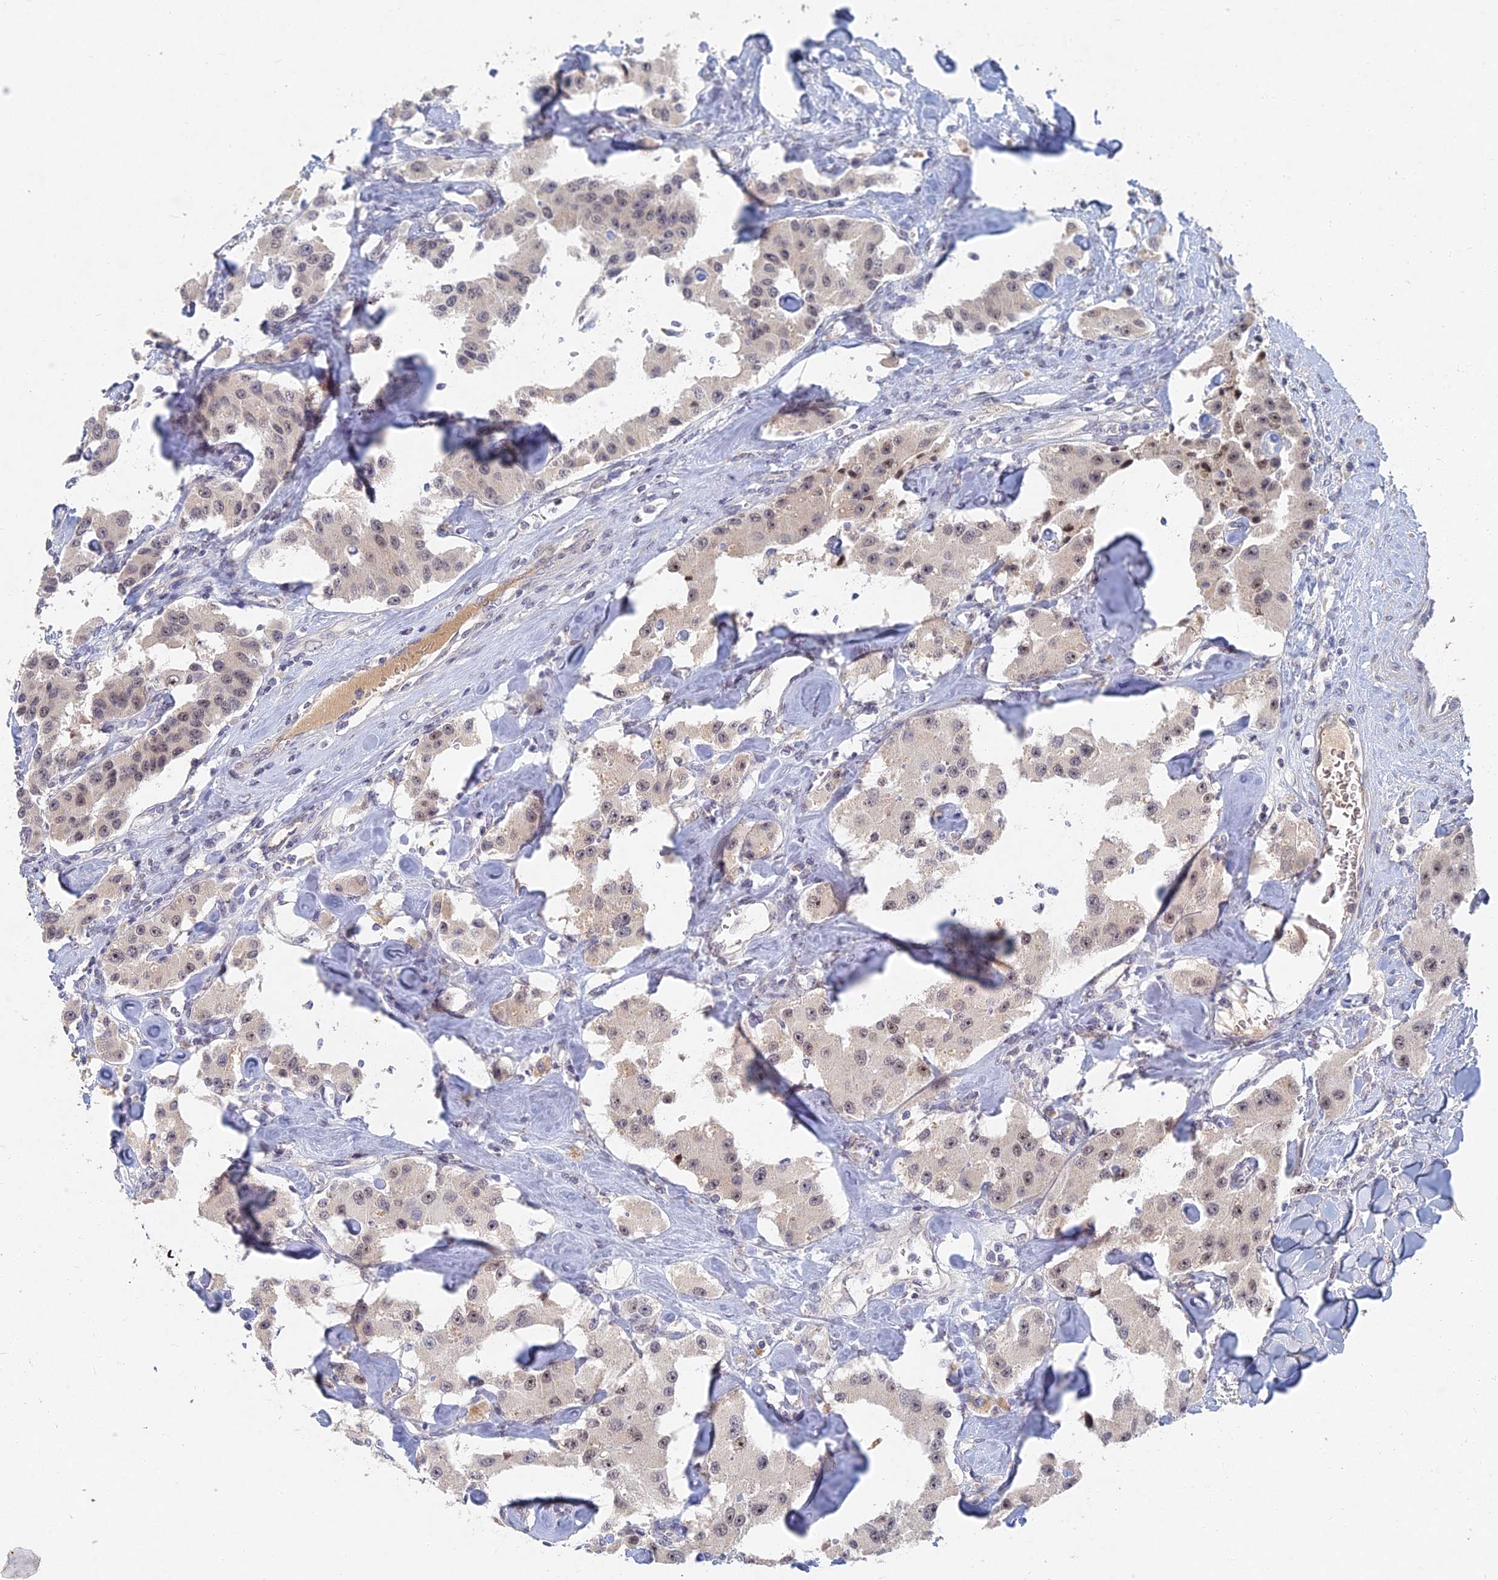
{"staining": {"intensity": "weak", "quantity": "<25%", "location": "cytoplasmic/membranous,nuclear"}, "tissue": "carcinoid", "cell_type": "Tumor cells", "image_type": "cancer", "snomed": [{"axis": "morphology", "description": "Carcinoid, malignant, NOS"}, {"axis": "topography", "description": "Pancreas"}], "caption": "Tumor cells are negative for protein expression in human carcinoid (malignant). The staining was performed using DAB (3,3'-diaminobenzidine) to visualize the protein expression in brown, while the nuclei were stained in blue with hematoxylin (Magnification: 20x).", "gene": "GNA15", "patient": {"sex": "male", "age": 41}}